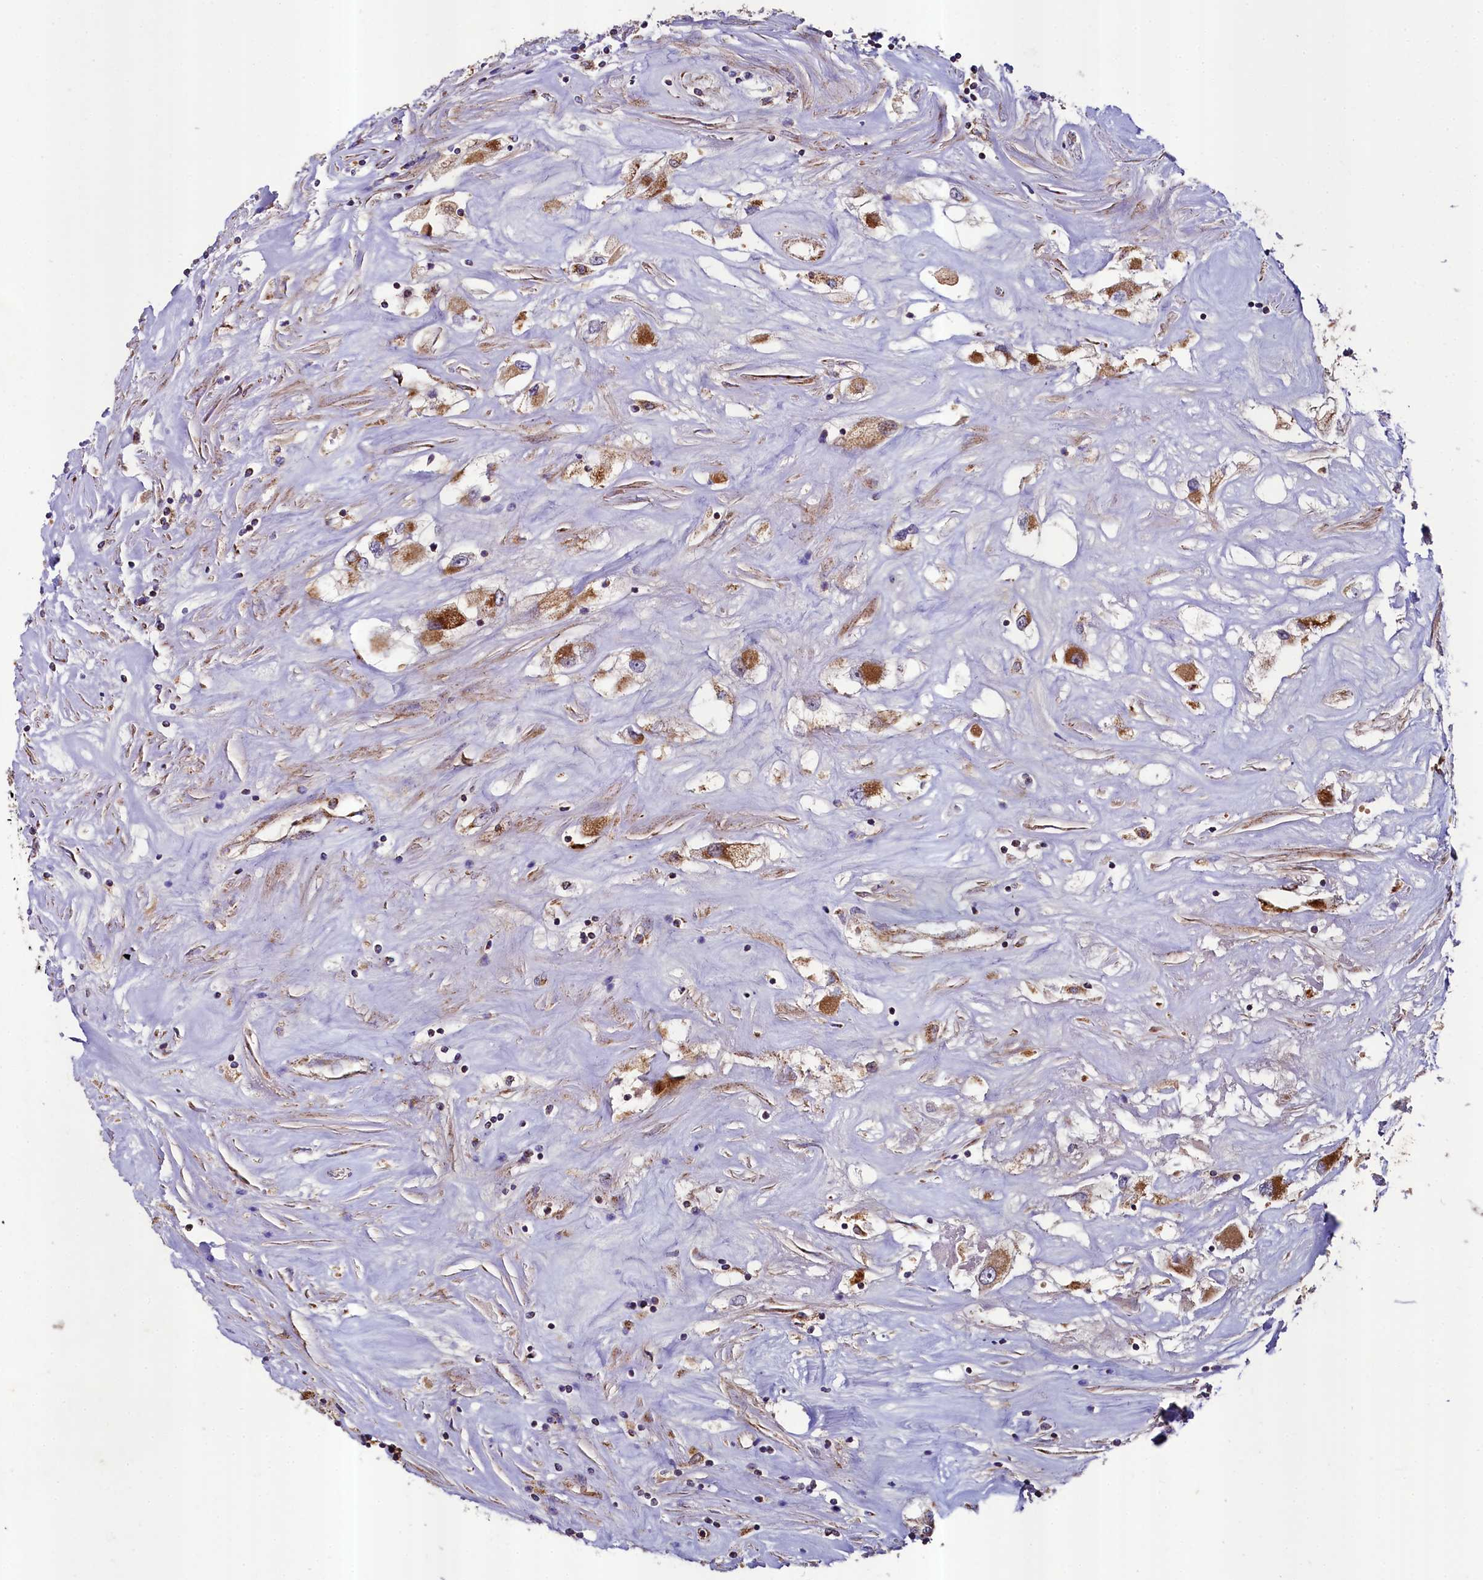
{"staining": {"intensity": "moderate", "quantity": ">75%", "location": "cytoplasmic/membranous"}, "tissue": "renal cancer", "cell_type": "Tumor cells", "image_type": "cancer", "snomed": [{"axis": "morphology", "description": "Adenocarcinoma, NOS"}, {"axis": "topography", "description": "Kidney"}], "caption": "A micrograph of renal adenocarcinoma stained for a protein shows moderate cytoplasmic/membranous brown staining in tumor cells.", "gene": "METTL4", "patient": {"sex": "female", "age": 52}}